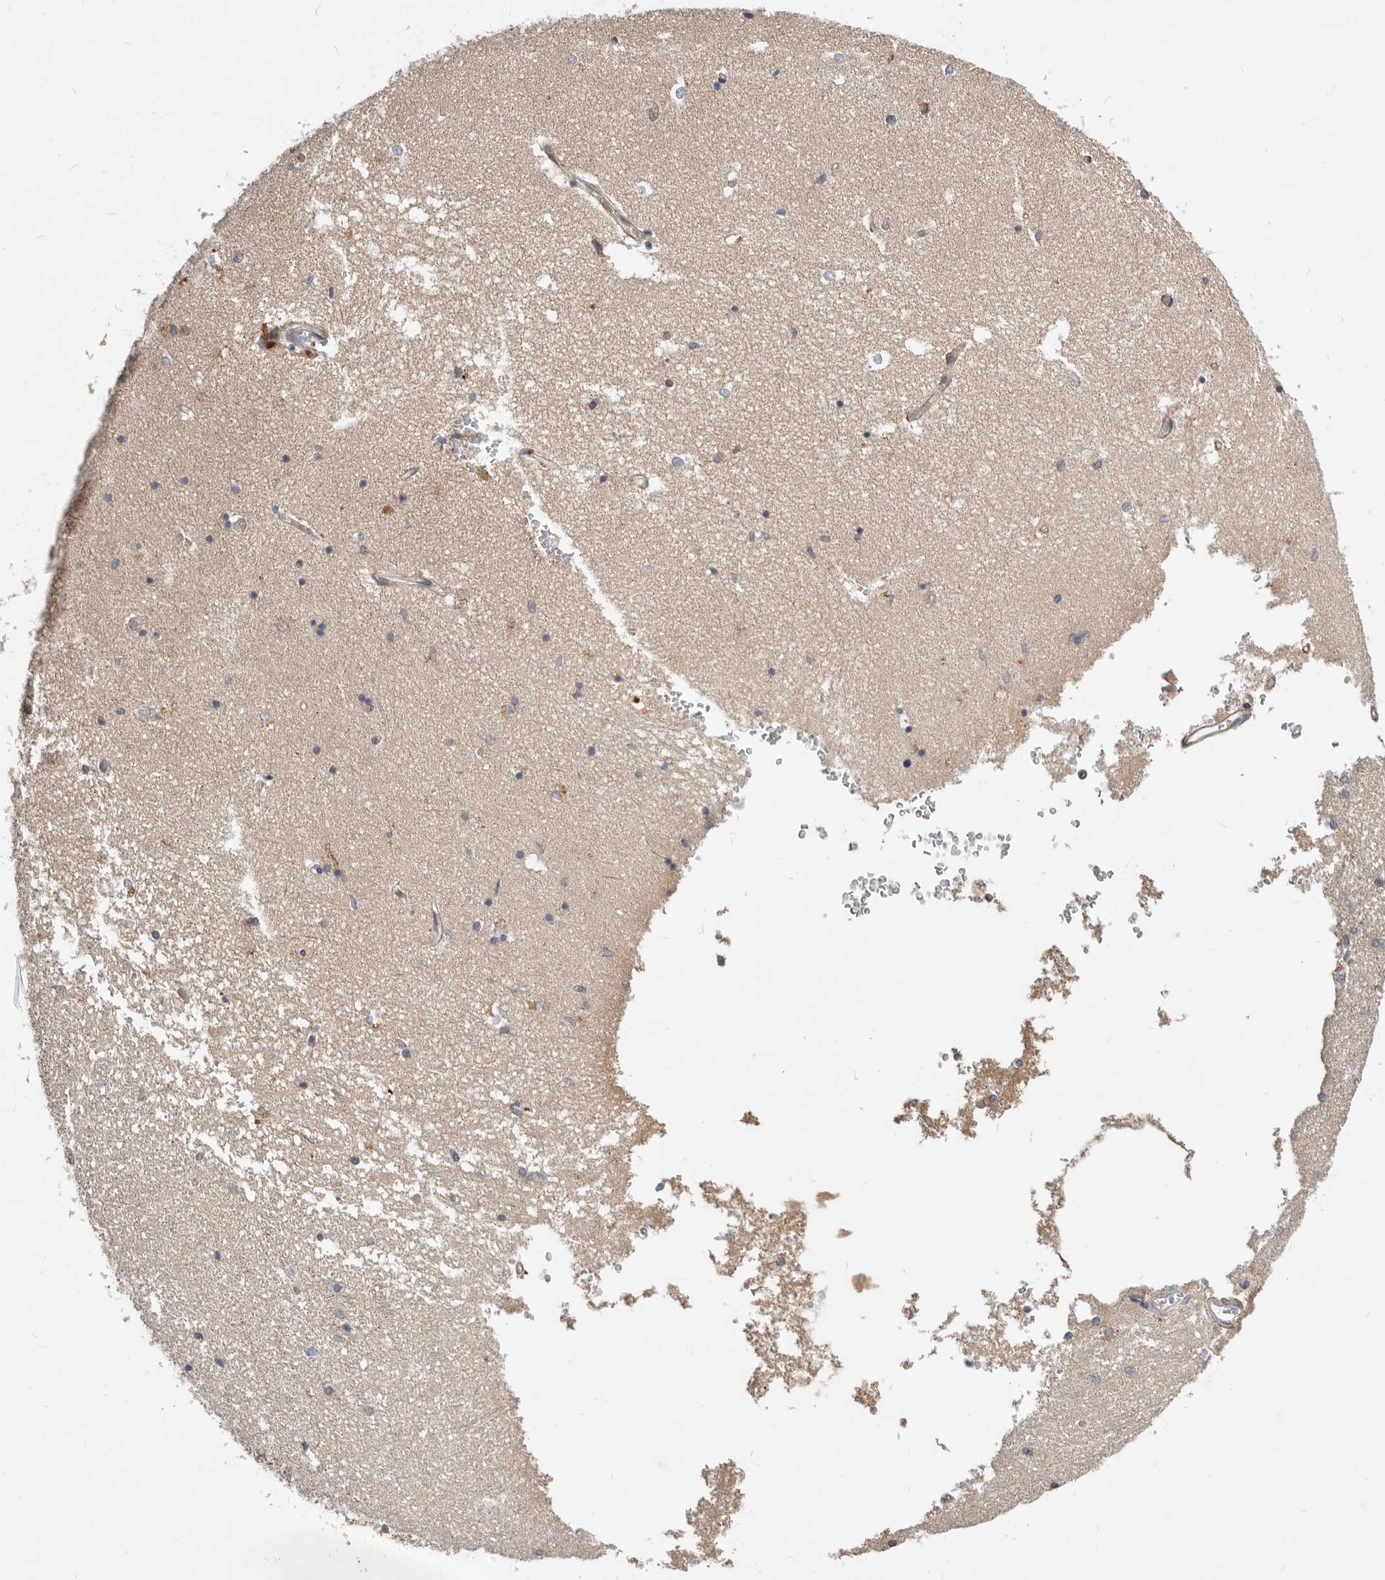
{"staining": {"intensity": "moderate", "quantity": "<25%", "location": "cytoplasmic/membranous"}, "tissue": "hippocampus", "cell_type": "Glial cells", "image_type": "normal", "snomed": [{"axis": "morphology", "description": "Normal tissue, NOS"}, {"axis": "topography", "description": "Hippocampus"}], "caption": "Brown immunohistochemical staining in benign human hippocampus exhibits moderate cytoplasmic/membranous positivity in about <25% of glial cells.", "gene": "NPY4R2", "patient": {"sex": "male", "age": 45}}